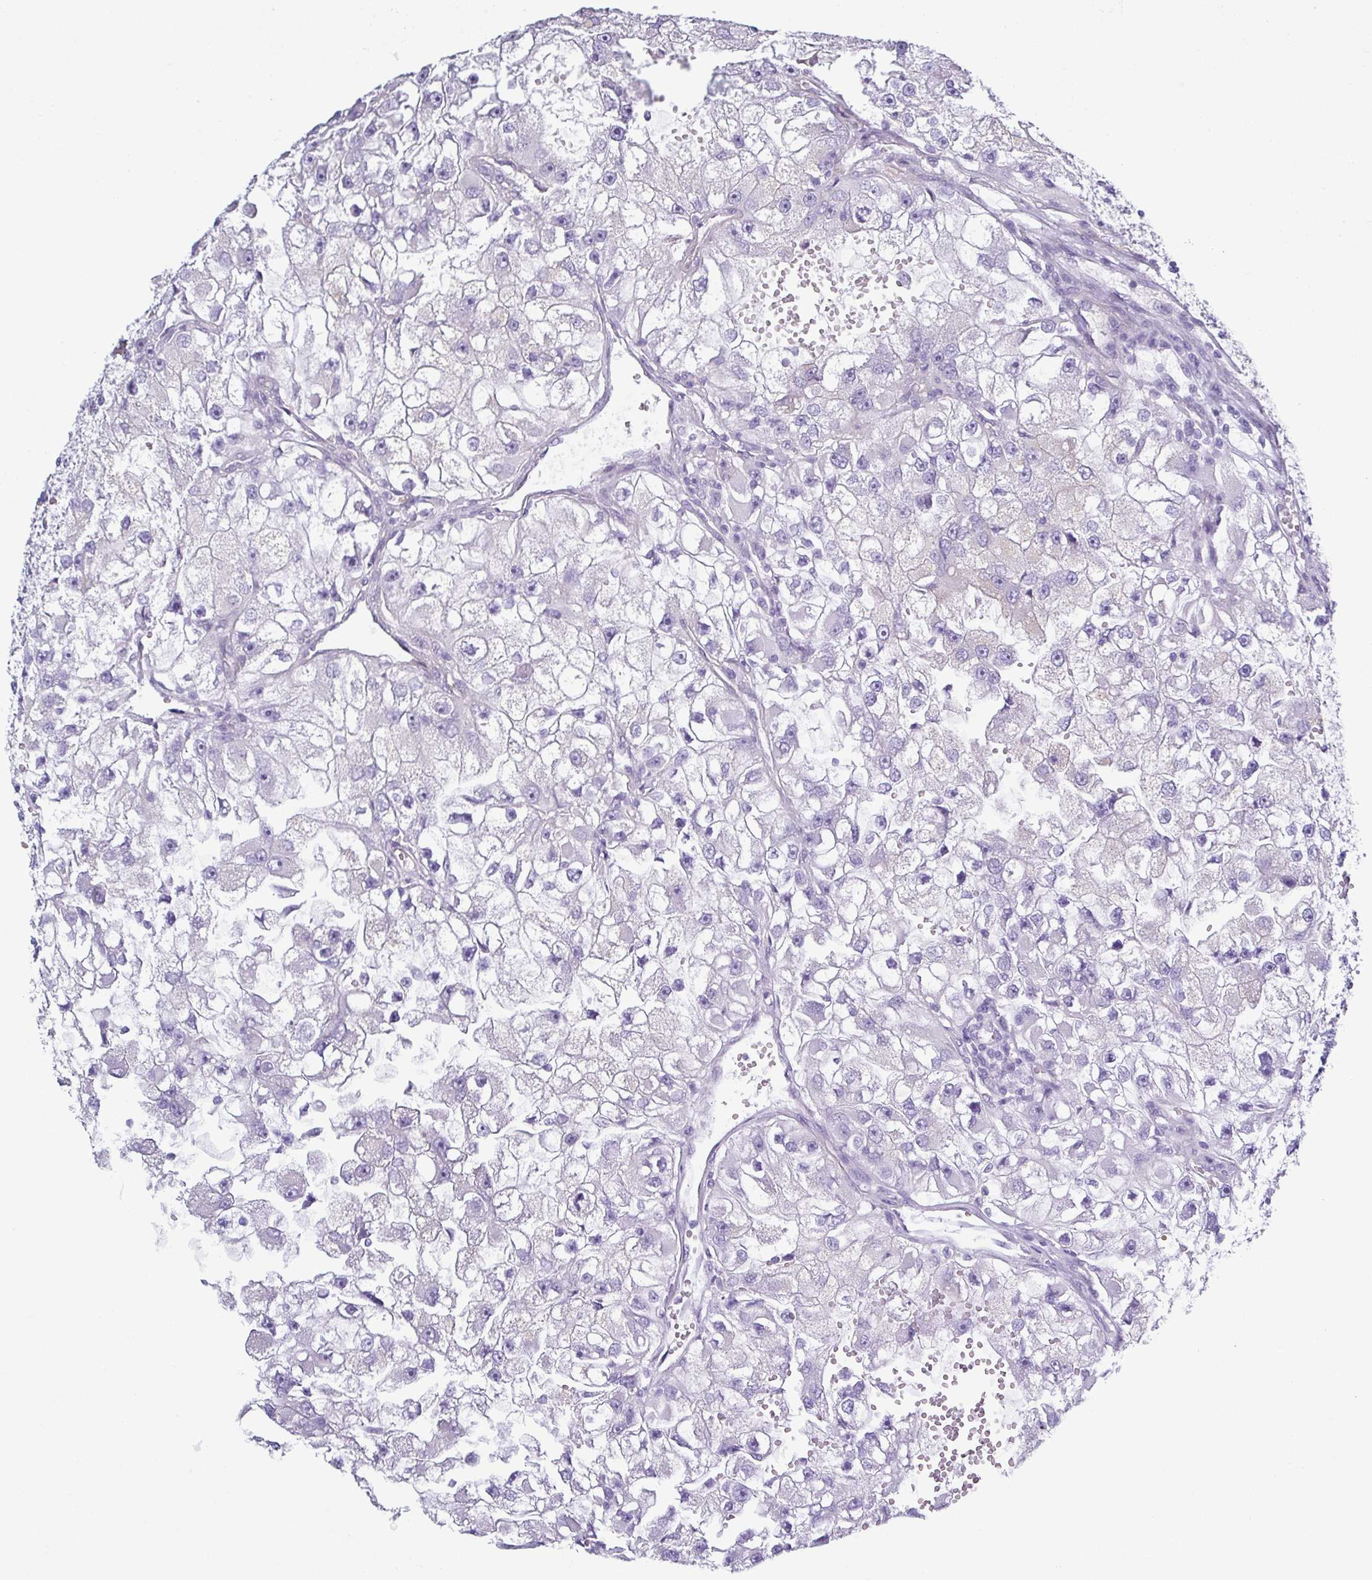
{"staining": {"intensity": "negative", "quantity": "none", "location": "none"}, "tissue": "renal cancer", "cell_type": "Tumor cells", "image_type": "cancer", "snomed": [{"axis": "morphology", "description": "Adenocarcinoma, NOS"}, {"axis": "topography", "description": "Kidney"}], "caption": "Renal cancer was stained to show a protein in brown. There is no significant positivity in tumor cells. The staining is performed using DAB (3,3'-diaminobenzidine) brown chromogen with nuclei counter-stained in using hematoxylin.", "gene": "ABCC5", "patient": {"sex": "male", "age": 63}}